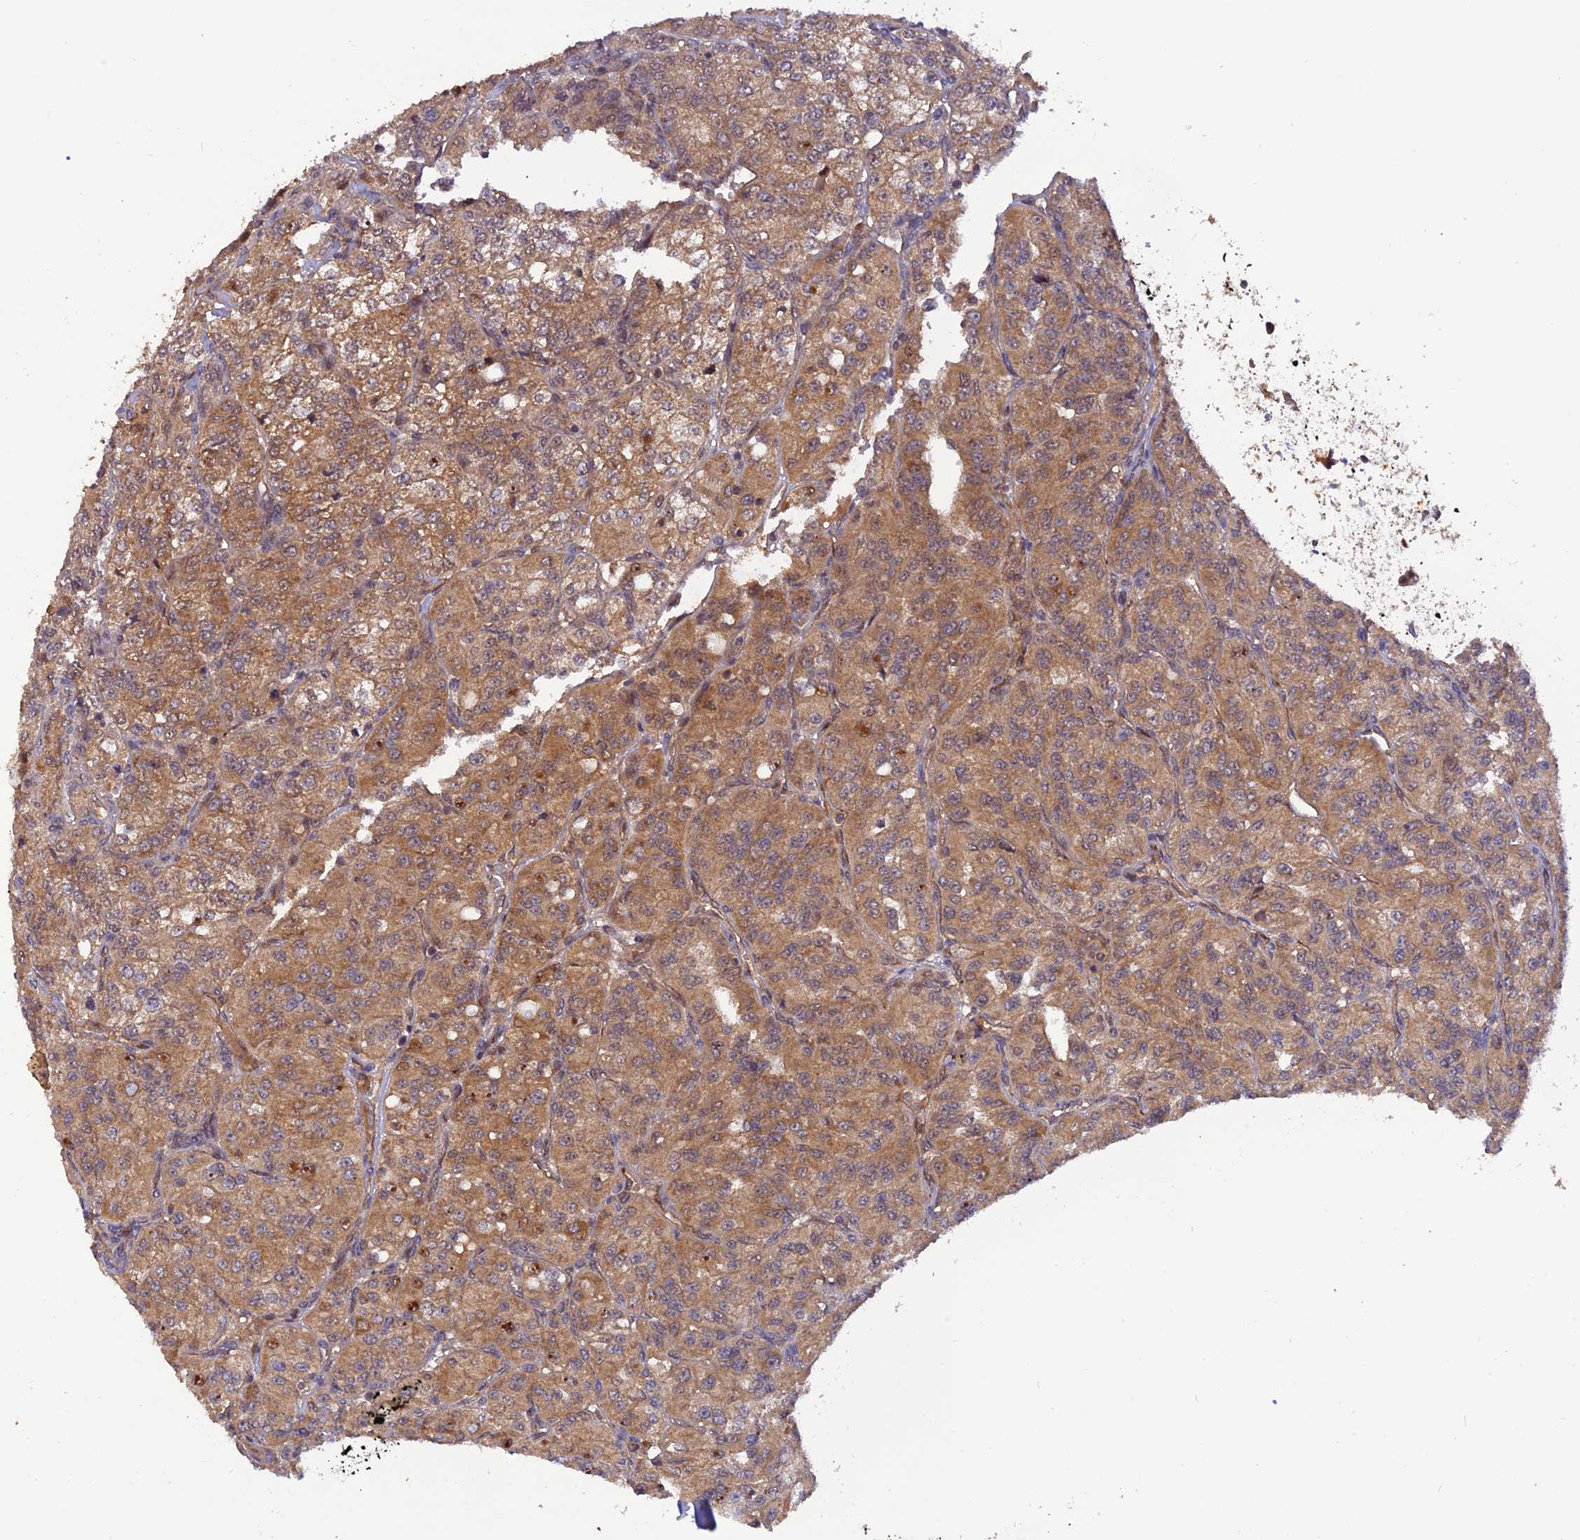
{"staining": {"intensity": "moderate", "quantity": ">75%", "location": "cytoplasmic/membranous"}, "tissue": "renal cancer", "cell_type": "Tumor cells", "image_type": "cancer", "snomed": [{"axis": "morphology", "description": "Adenocarcinoma, NOS"}, {"axis": "topography", "description": "Kidney"}], "caption": "Human renal adenocarcinoma stained with a protein marker reveals moderate staining in tumor cells.", "gene": "REV1", "patient": {"sex": "female", "age": 63}}